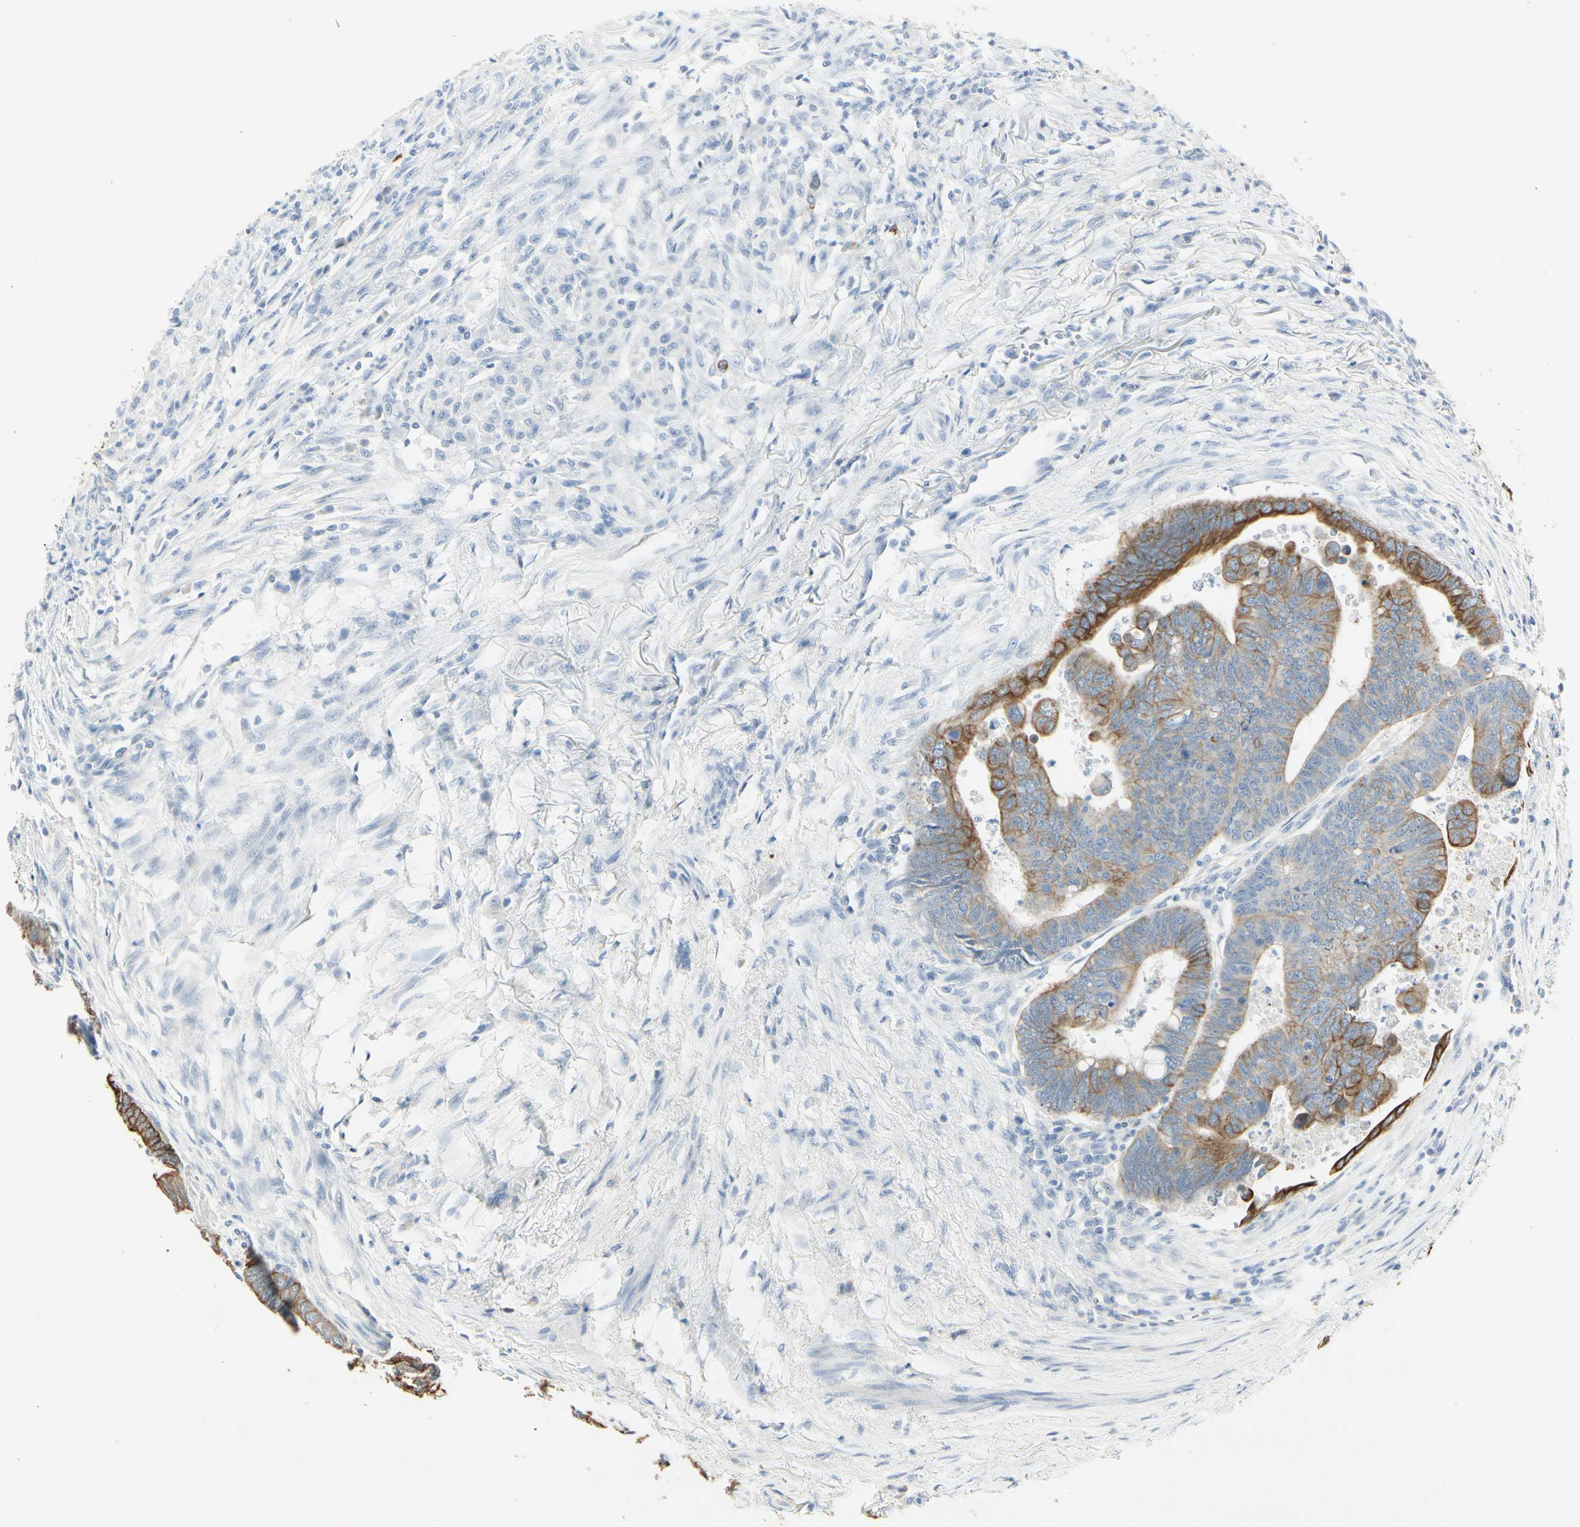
{"staining": {"intensity": "strong", "quantity": "25%-75%", "location": "cytoplasmic/membranous"}, "tissue": "colorectal cancer", "cell_type": "Tumor cells", "image_type": "cancer", "snomed": [{"axis": "morphology", "description": "Normal tissue, NOS"}, {"axis": "morphology", "description": "Adenocarcinoma, NOS"}, {"axis": "topography", "description": "Rectum"}, {"axis": "topography", "description": "Peripheral nerve tissue"}], "caption": "A brown stain labels strong cytoplasmic/membranous staining of a protein in adenocarcinoma (colorectal) tumor cells.", "gene": "SKIL", "patient": {"sex": "male", "age": 92}}